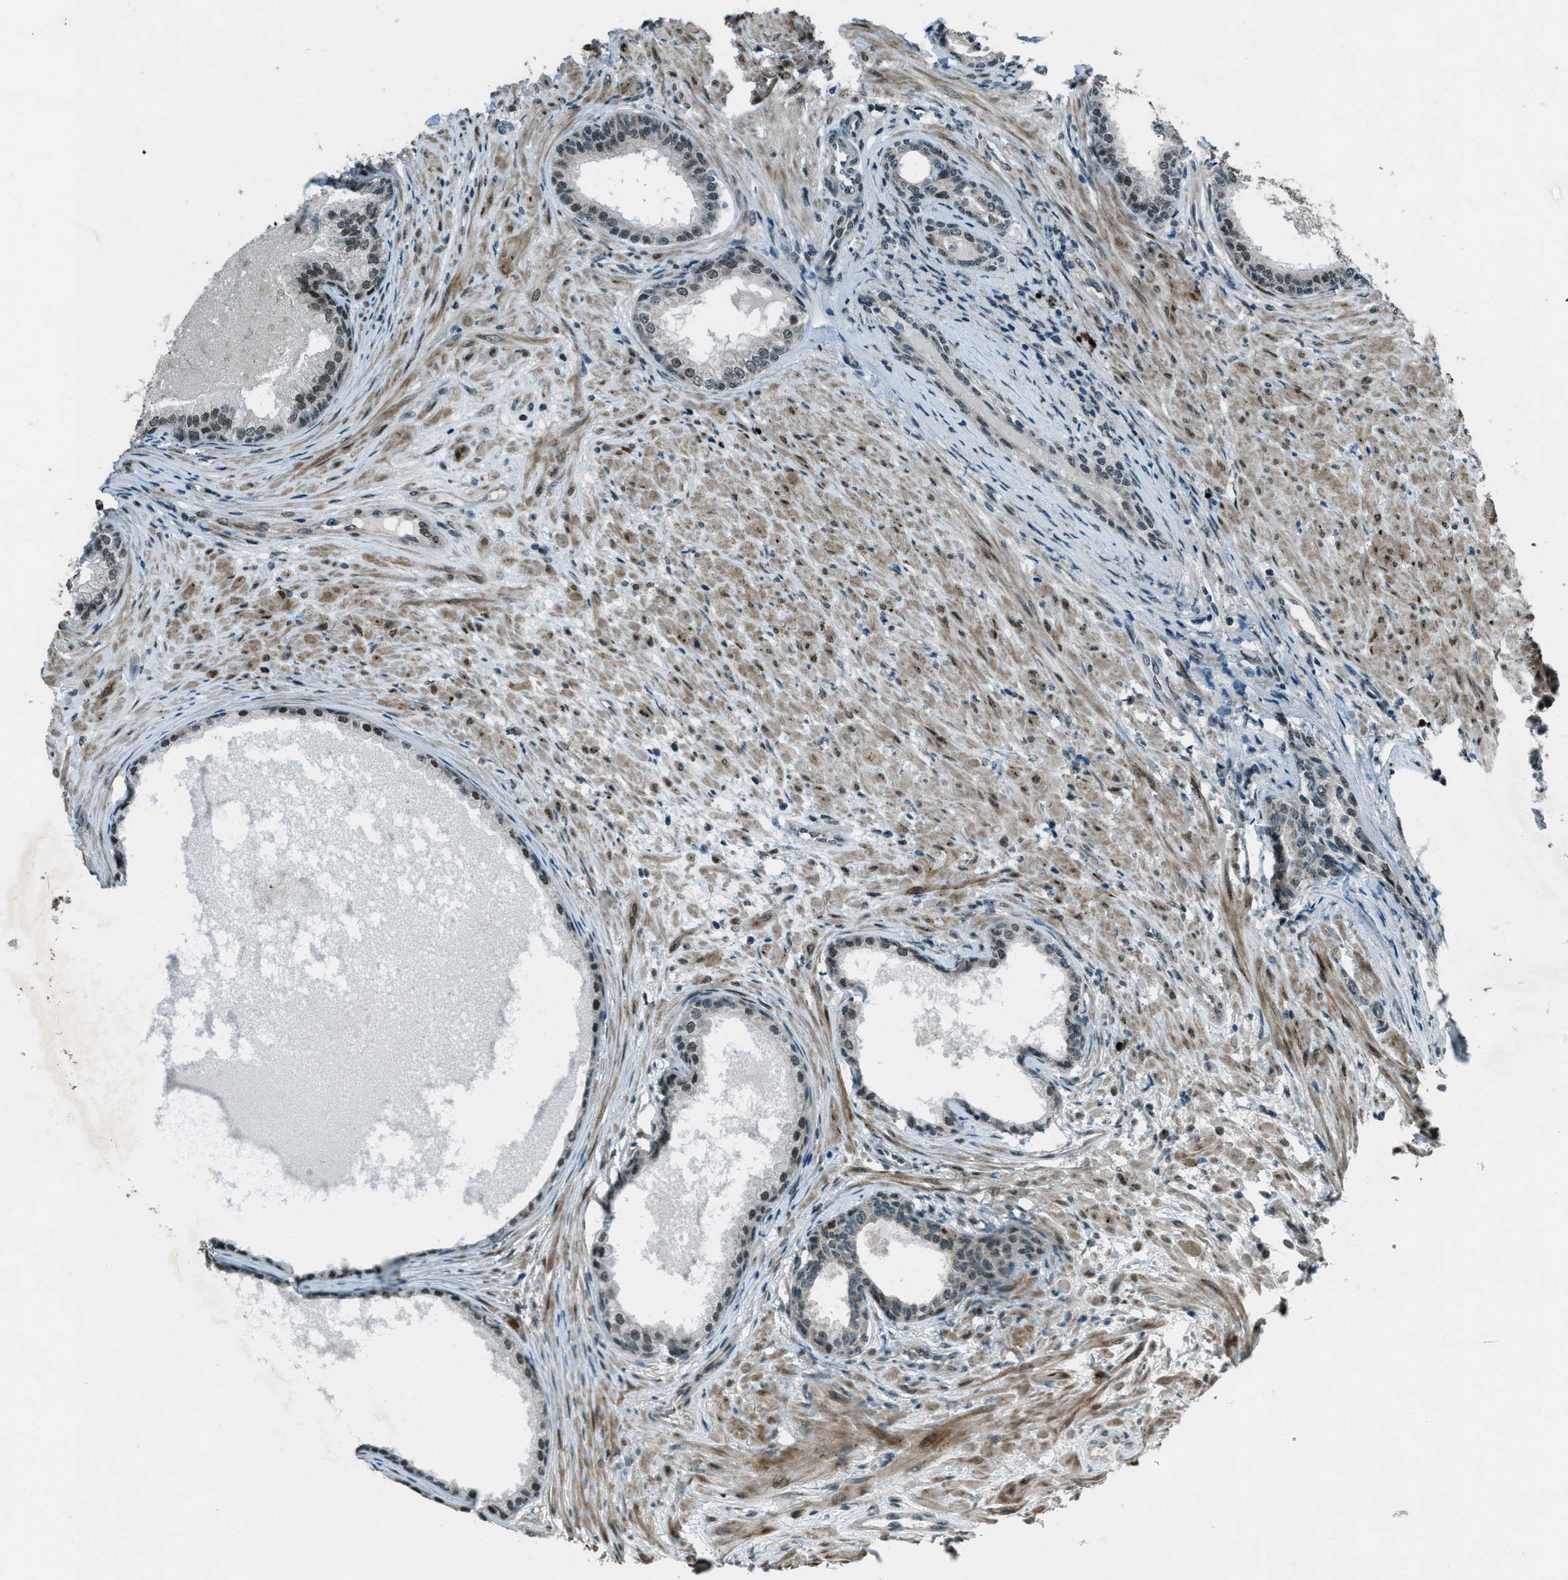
{"staining": {"intensity": "moderate", "quantity": "25%-75%", "location": "nuclear"}, "tissue": "prostate", "cell_type": "Glandular cells", "image_type": "normal", "snomed": [{"axis": "morphology", "description": "Normal tissue, NOS"}, {"axis": "topography", "description": "Prostate"}], "caption": "Immunohistochemical staining of unremarkable human prostate exhibits medium levels of moderate nuclear staining in about 25%-75% of glandular cells. (Brightfield microscopy of DAB IHC at high magnification).", "gene": "TARDBP", "patient": {"sex": "male", "age": 76}}